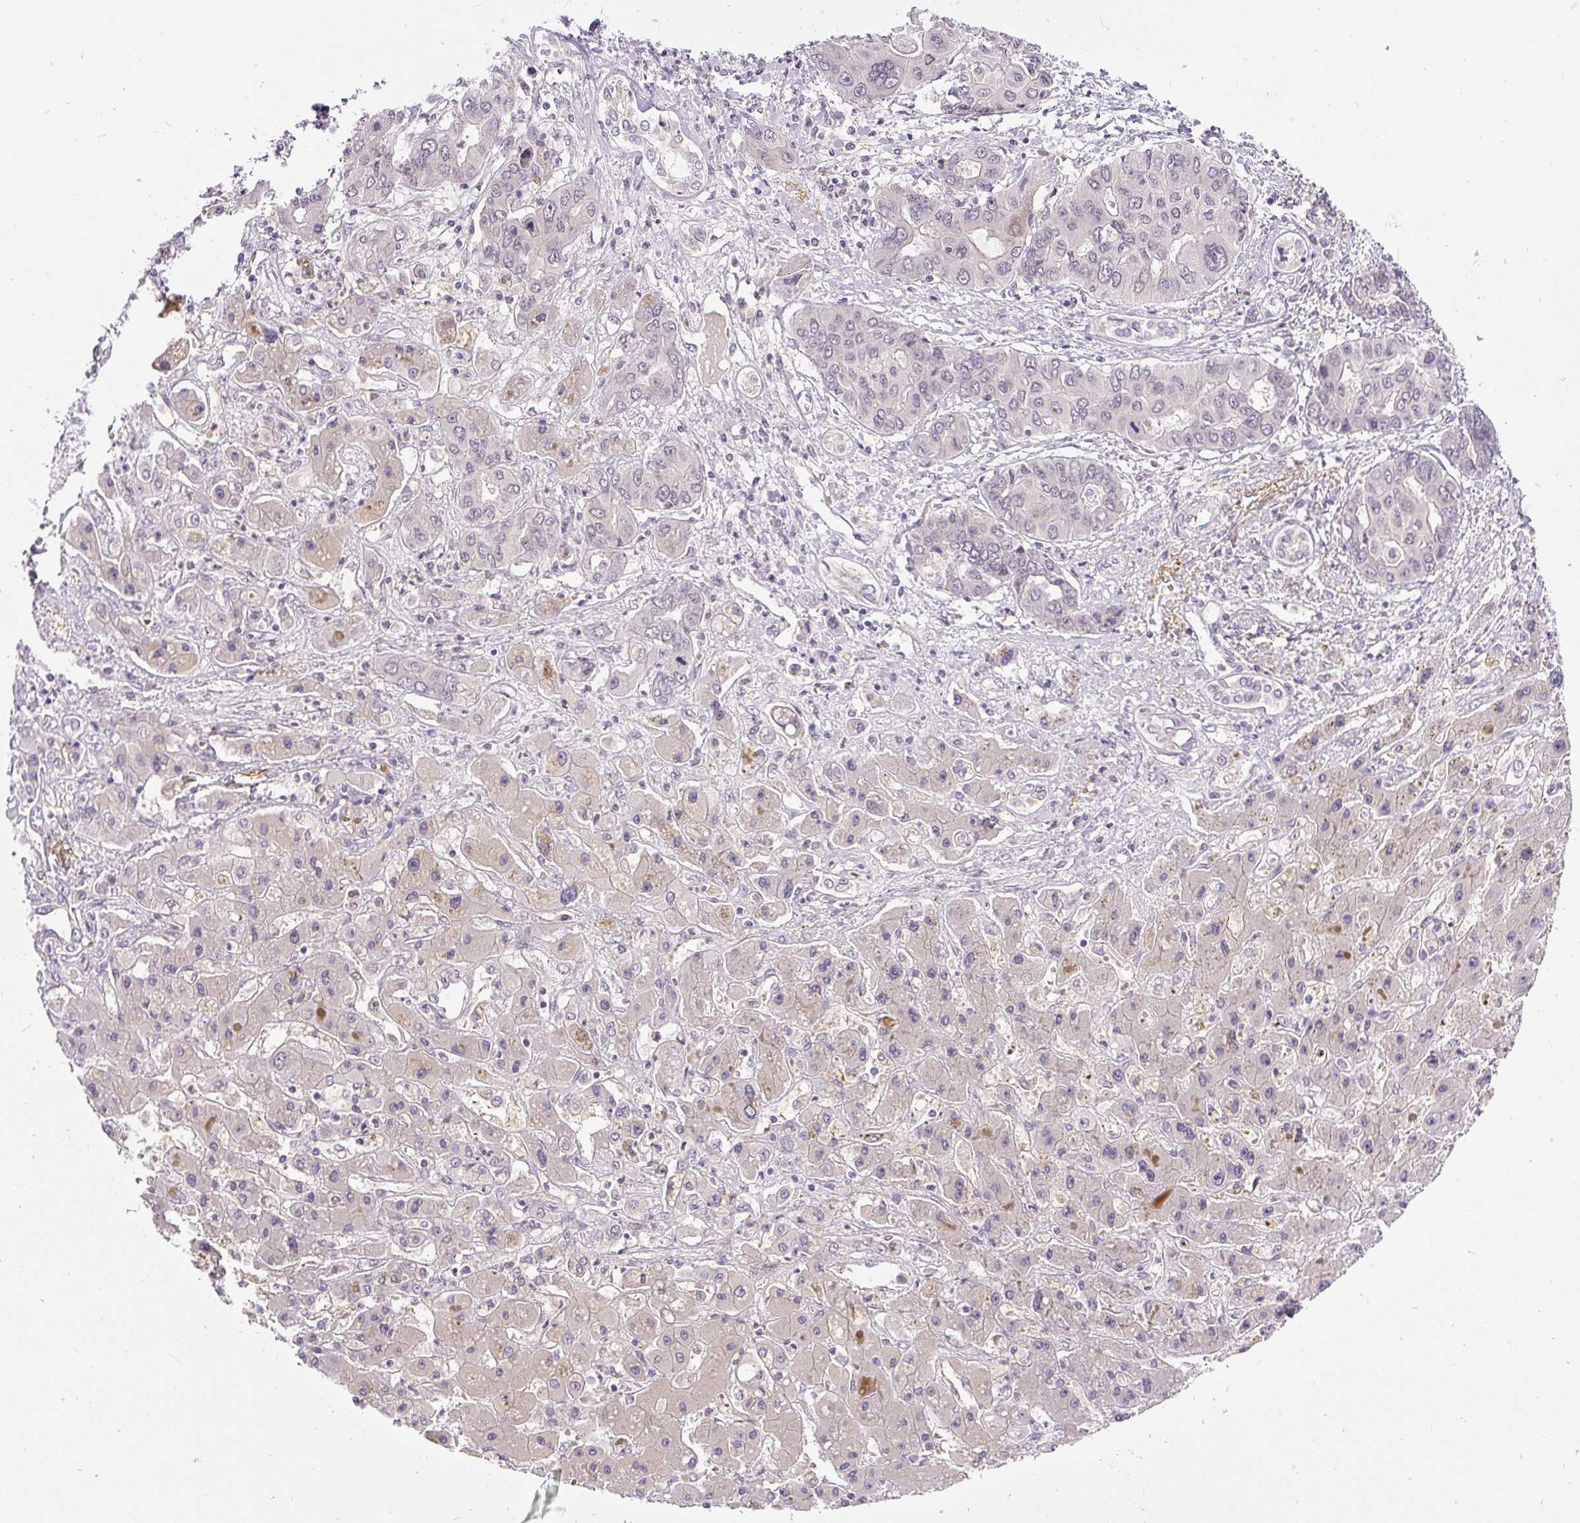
{"staining": {"intensity": "negative", "quantity": "none", "location": "none"}, "tissue": "liver cancer", "cell_type": "Tumor cells", "image_type": "cancer", "snomed": [{"axis": "morphology", "description": "Cholangiocarcinoma"}, {"axis": "topography", "description": "Liver"}], "caption": "Tumor cells show no significant positivity in liver cancer (cholangiocarcinoma). (Brightfield microscopy of DAB immunohistochemistry (IHC) at high magnification).", "gene": "FAM117B", "patient": {"sex": "male", "age": 67}}